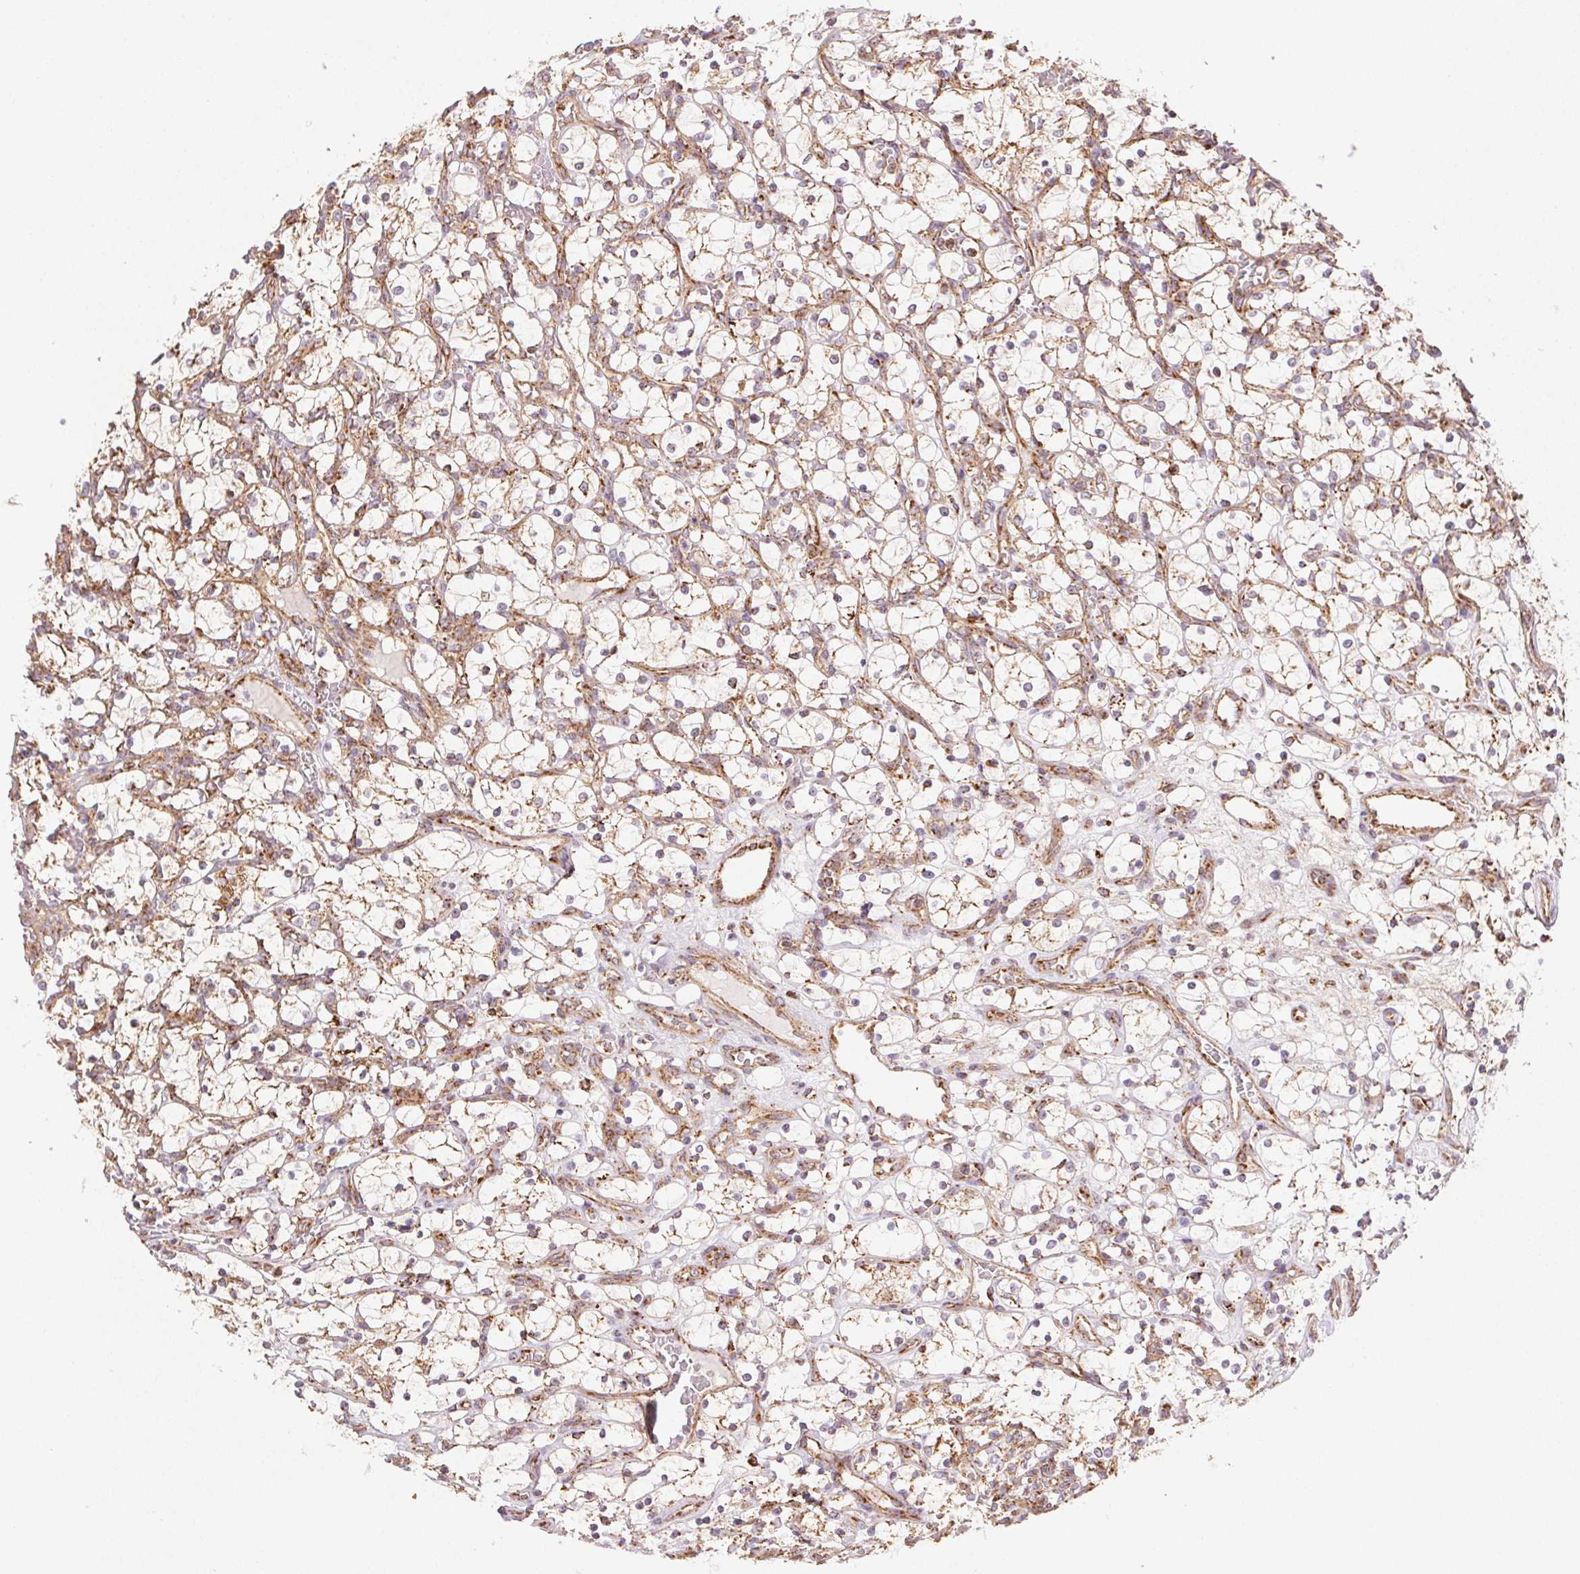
{"staining": {"intensity": "moderate", "quantity": ">75%", "location": "cytoplasmic/membranous"}, "tissue": "renal cancer", "cell_type": "Tumor cells", "image_type": "cancer", "snomed": [{"axis": "morphology", "description": "Adenocarcinoma, NOS"}, {"axis": "topography", "description": "Kidney"}], "caption": "There is medium levels of moderate cytoplasmic/membranous positivity in tumor cells of renal cancer, as demonstrated by immunohistochemical staining (brown color).", "gene": "CLPB", "patient": {"sex": "female", "age": 69}}